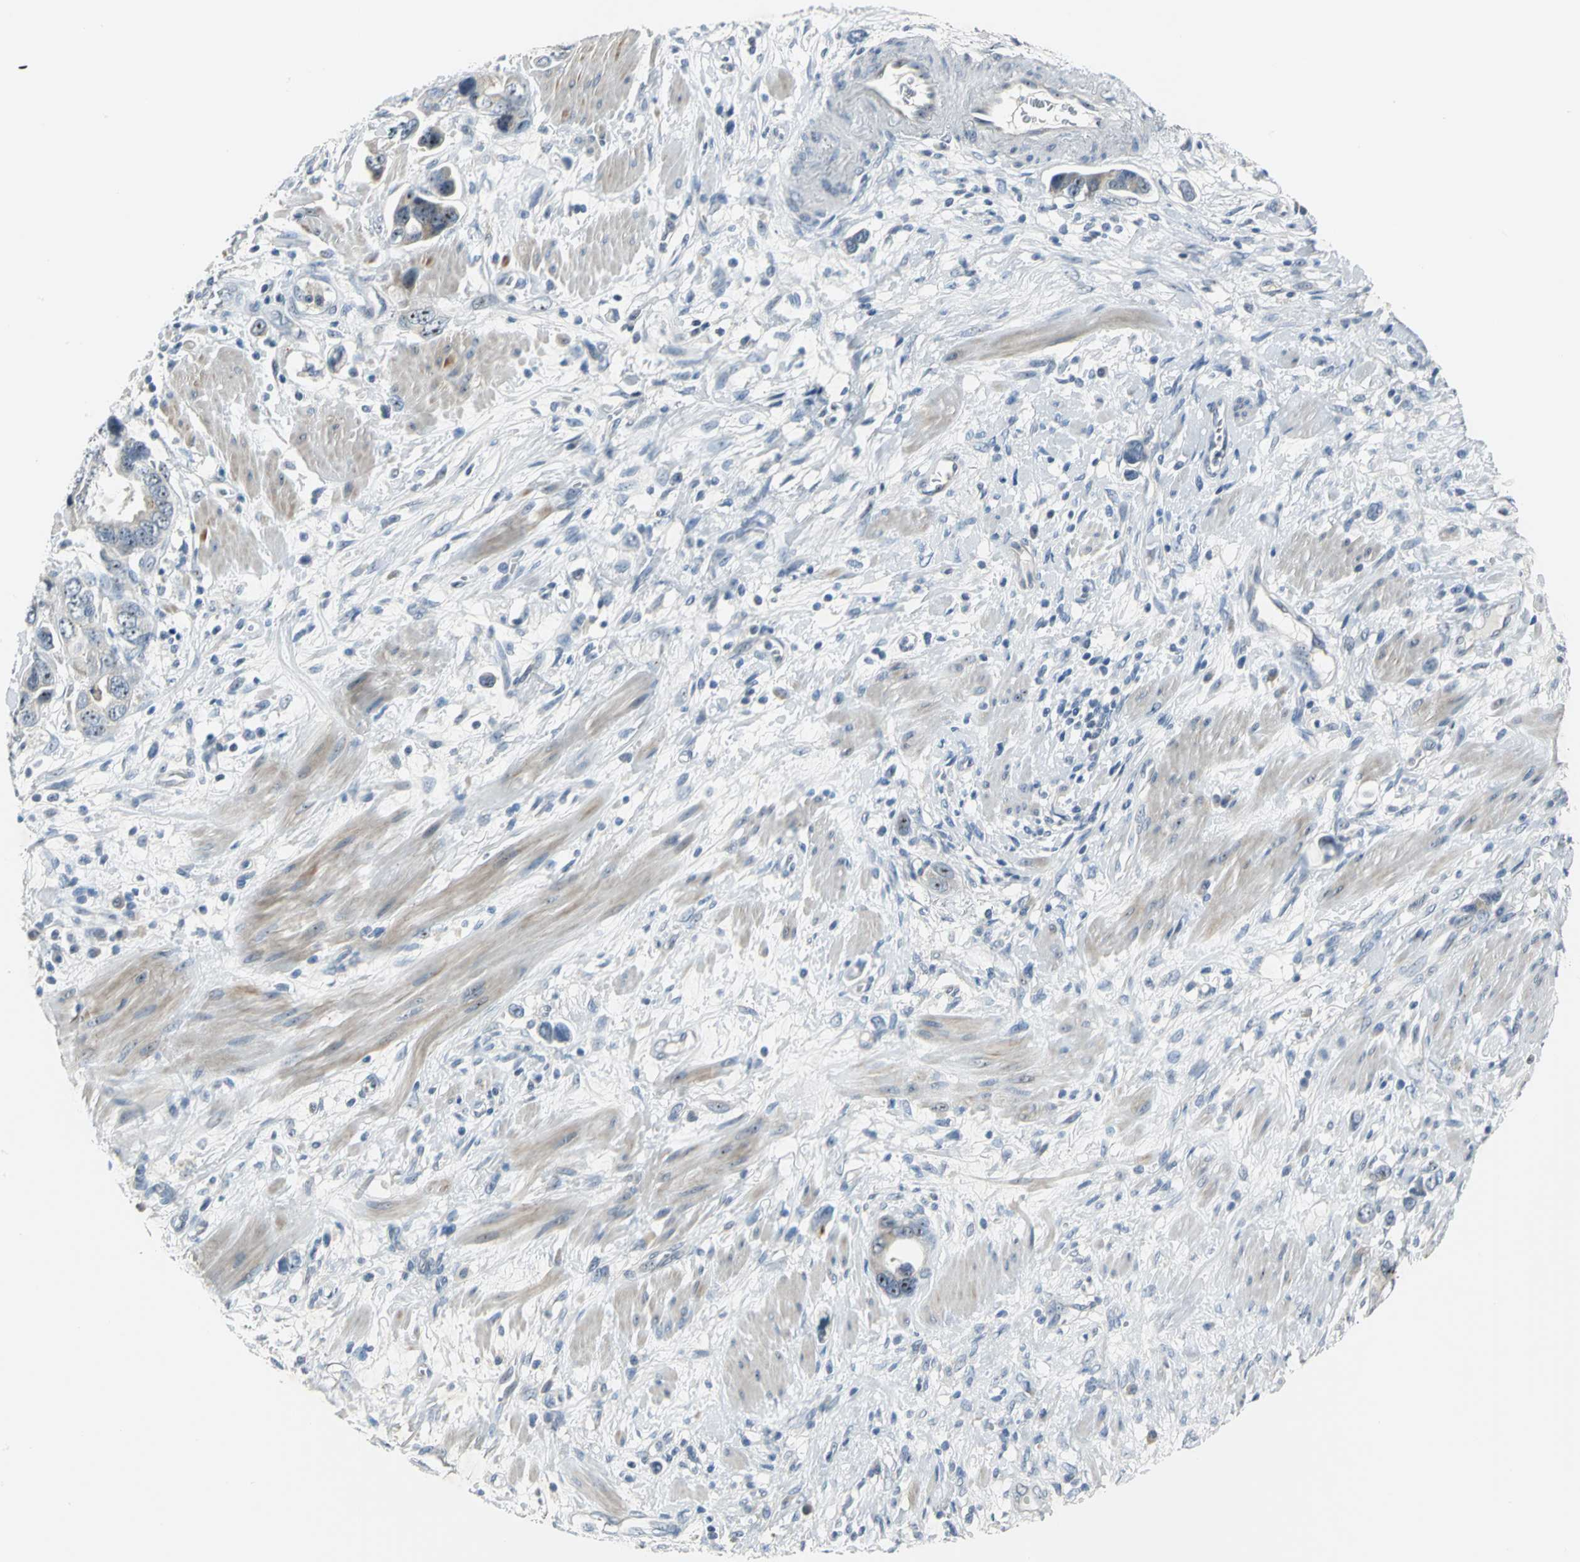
{"staining": {"intensity": "strong", "quantity": ">75%", "location": "nuclear"}, "tissue": "stomach cancer", "cell_type": "Tumor cells", "image_type": "cancer", "snomed": [{"axis": "morphology", "description": "Adenocarcinoma, NOS"}, {"axis": "topography", "description": "Stomach, lower"}], "caption": "This micrograph shows immunohistochemistry (IHC) staining of human adenocarcinoma (stomach), with high strong nuclear positivity in about >75% of tumor cells.", "gene": "MYBBP1A", "patient": {"sex": "female", "age": 93}}